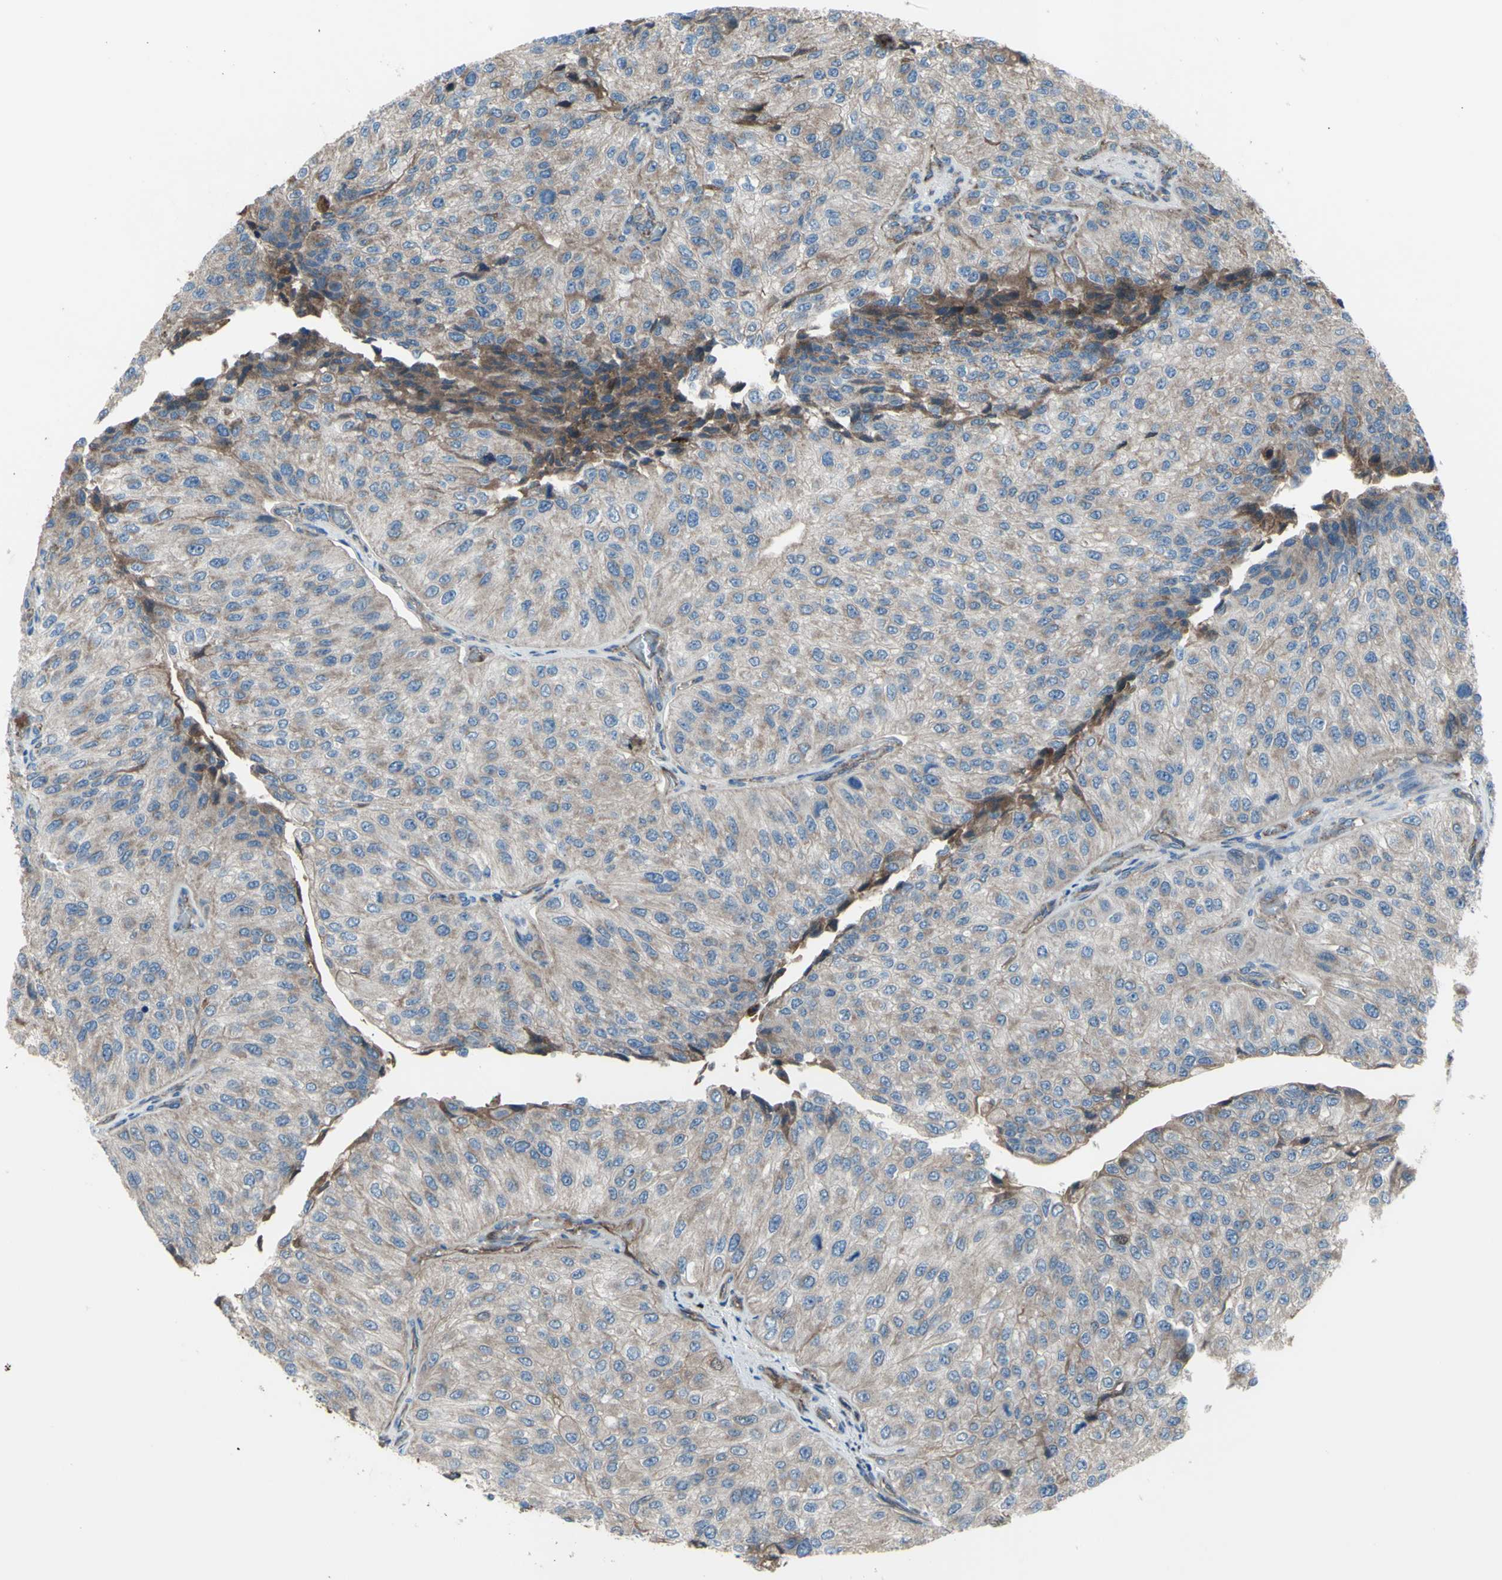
{"staining": {"intensity": "weak", "quantity": ">75%", "location": "cytoplasmic/membranous"}, "tissue": "urothelial cancer", "cell_type": "Tumor cells", "image_type": "cancer", "snomed": [{"axis": "morphology", "description": "Urothelial carcinoma, High grade"}, {"axis": "topography", "description": "Kidney"}, {"axis": "topography", "description": "Urinary bladder"}], "caption": "About >75% of tumor cells in urothelial cancer exhibit weak cytoplasmic/membranous protein positivity as visualized by brown immunohistochemical staining.", "gene": "EMC7", "patient": {"sex": "male", "age": 77}}